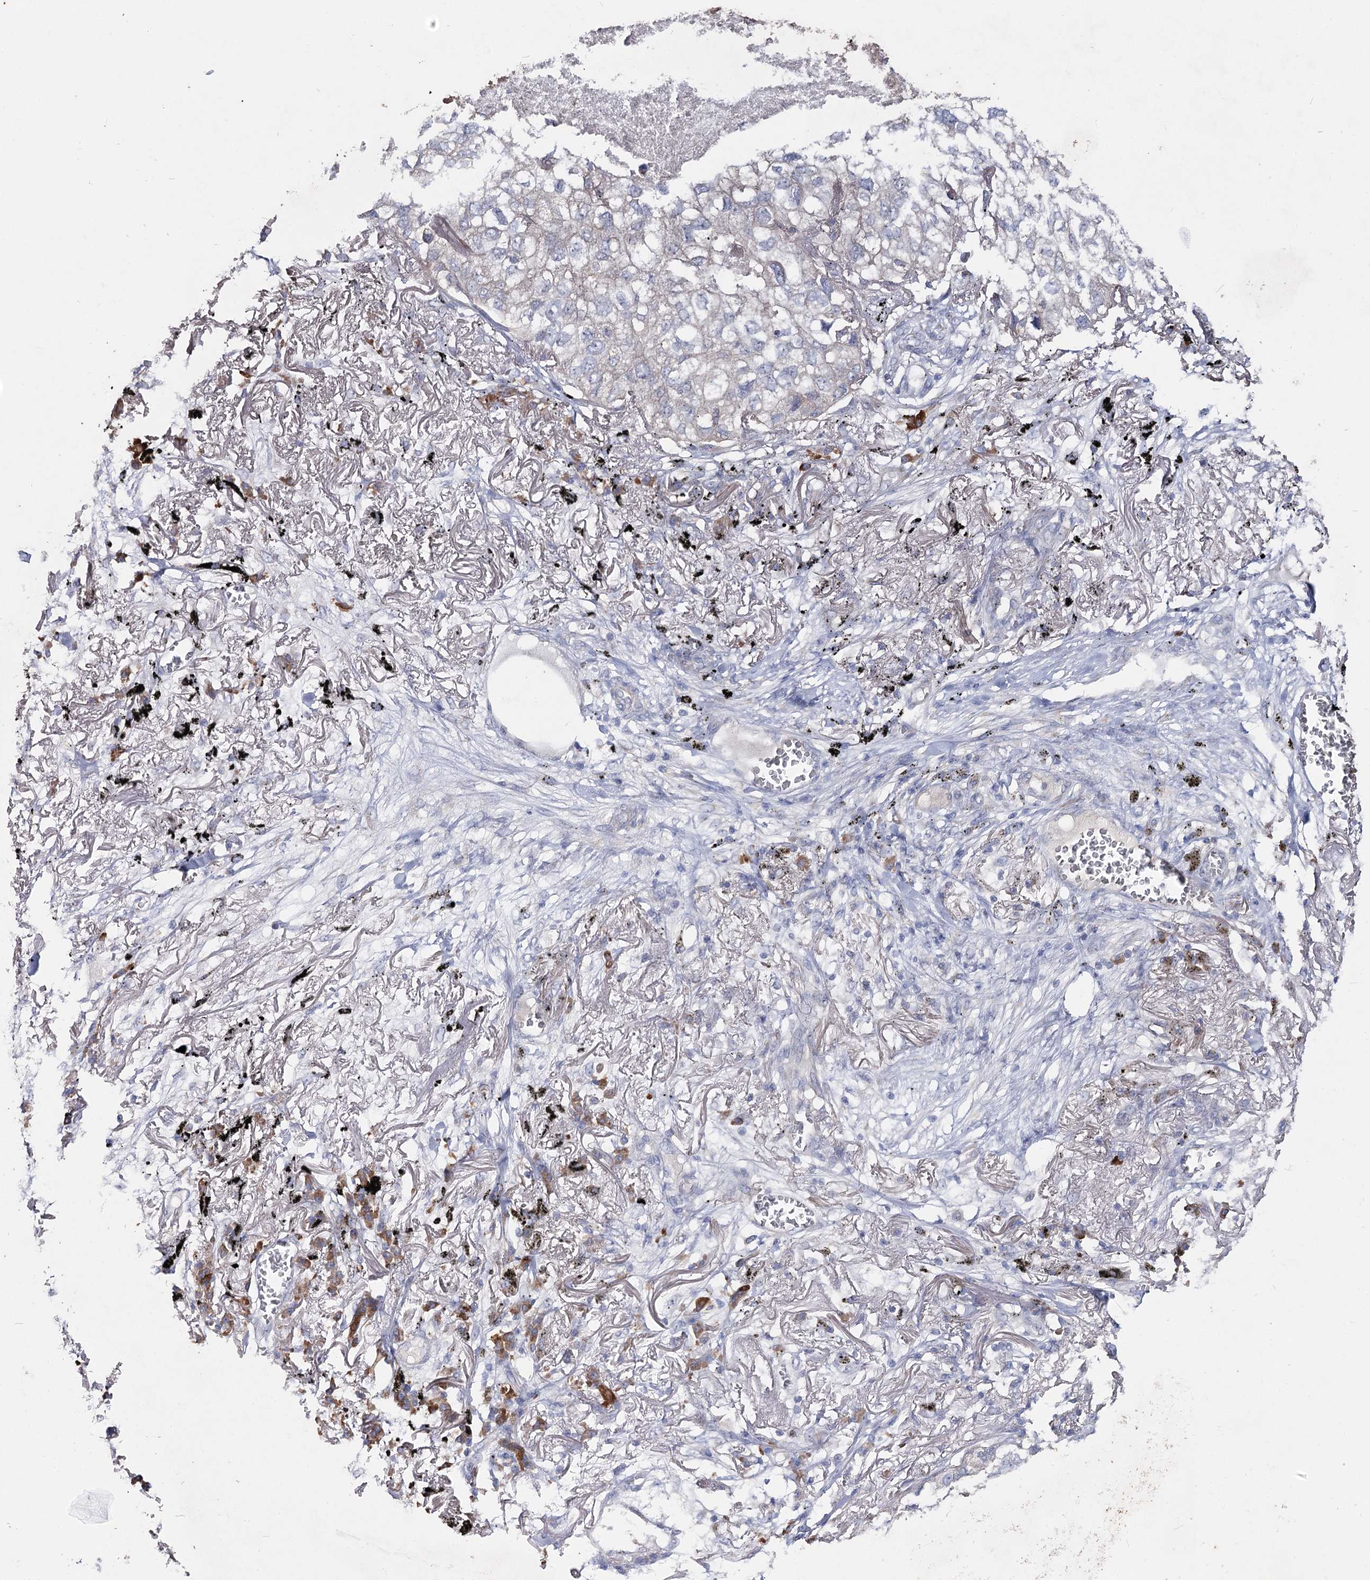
{"staining": {"intensity": "negative", "quantity": "none", "location": "none"}, "tissue": "lung cancer", "cell_type": "Tumor cells", "image_type": "cancer", "snomed": [{"axis": "morphology", "description": "Adenocarcinoma, NOS"}, {"axis": "topography", "description": "Lung"}], "caption": "The immunohistochemistry (IHC) histopathology image has no significant expression in tumor cells of lung cancer (adenocarcinoma) tissue. The staining is performed using DAB (3,3'-diaminobenzidine) brown chromogen with nuclei counter-stained in using hematoxylin.", "gene": "IL1RAP", "patient": {"sex": "male", "age": 65}}